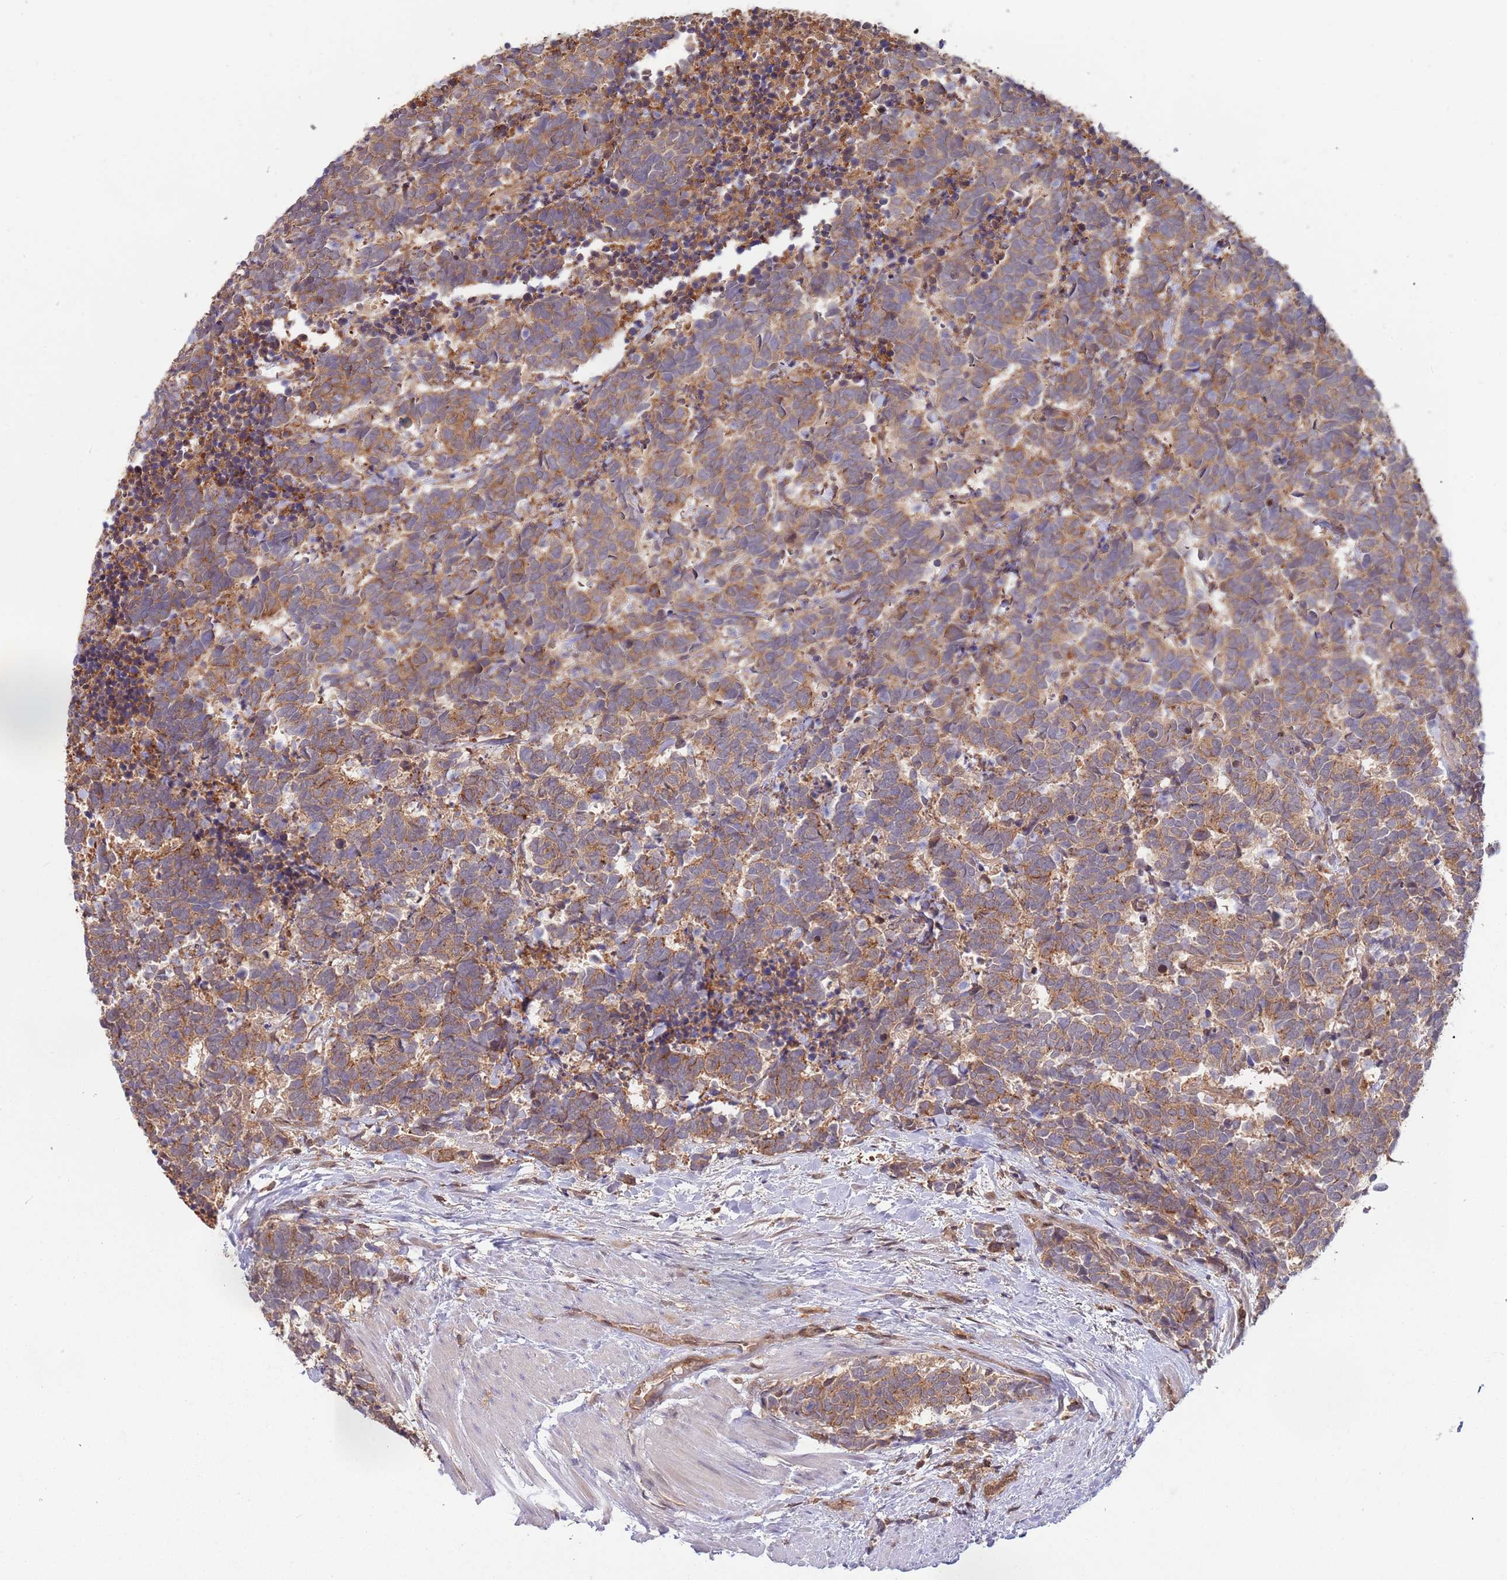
{"staining": {"intensity": "moderate", "quantity": ">75%", "location": "cytoplasmic/membranous"}, "tissue": "carcinoid", "cell_type": "Tumor cells", "image_type": "cancer", "snomed": [{"axis": "morphology", "description": "Carcinoma, NOS"}, {"axis": "morphology", "description": "Carcinoid, malignant, NOS"}, {"axis": "topography", "description": "Prostate"}], "caption": "The photomicrograph shows staining of carcinoid, revealing moderate cytoplasmic/membranous protein expression (brown color) within tumor cells.", "gene": "GSDMD", "patient": {"sex": "male", "age": 57}}